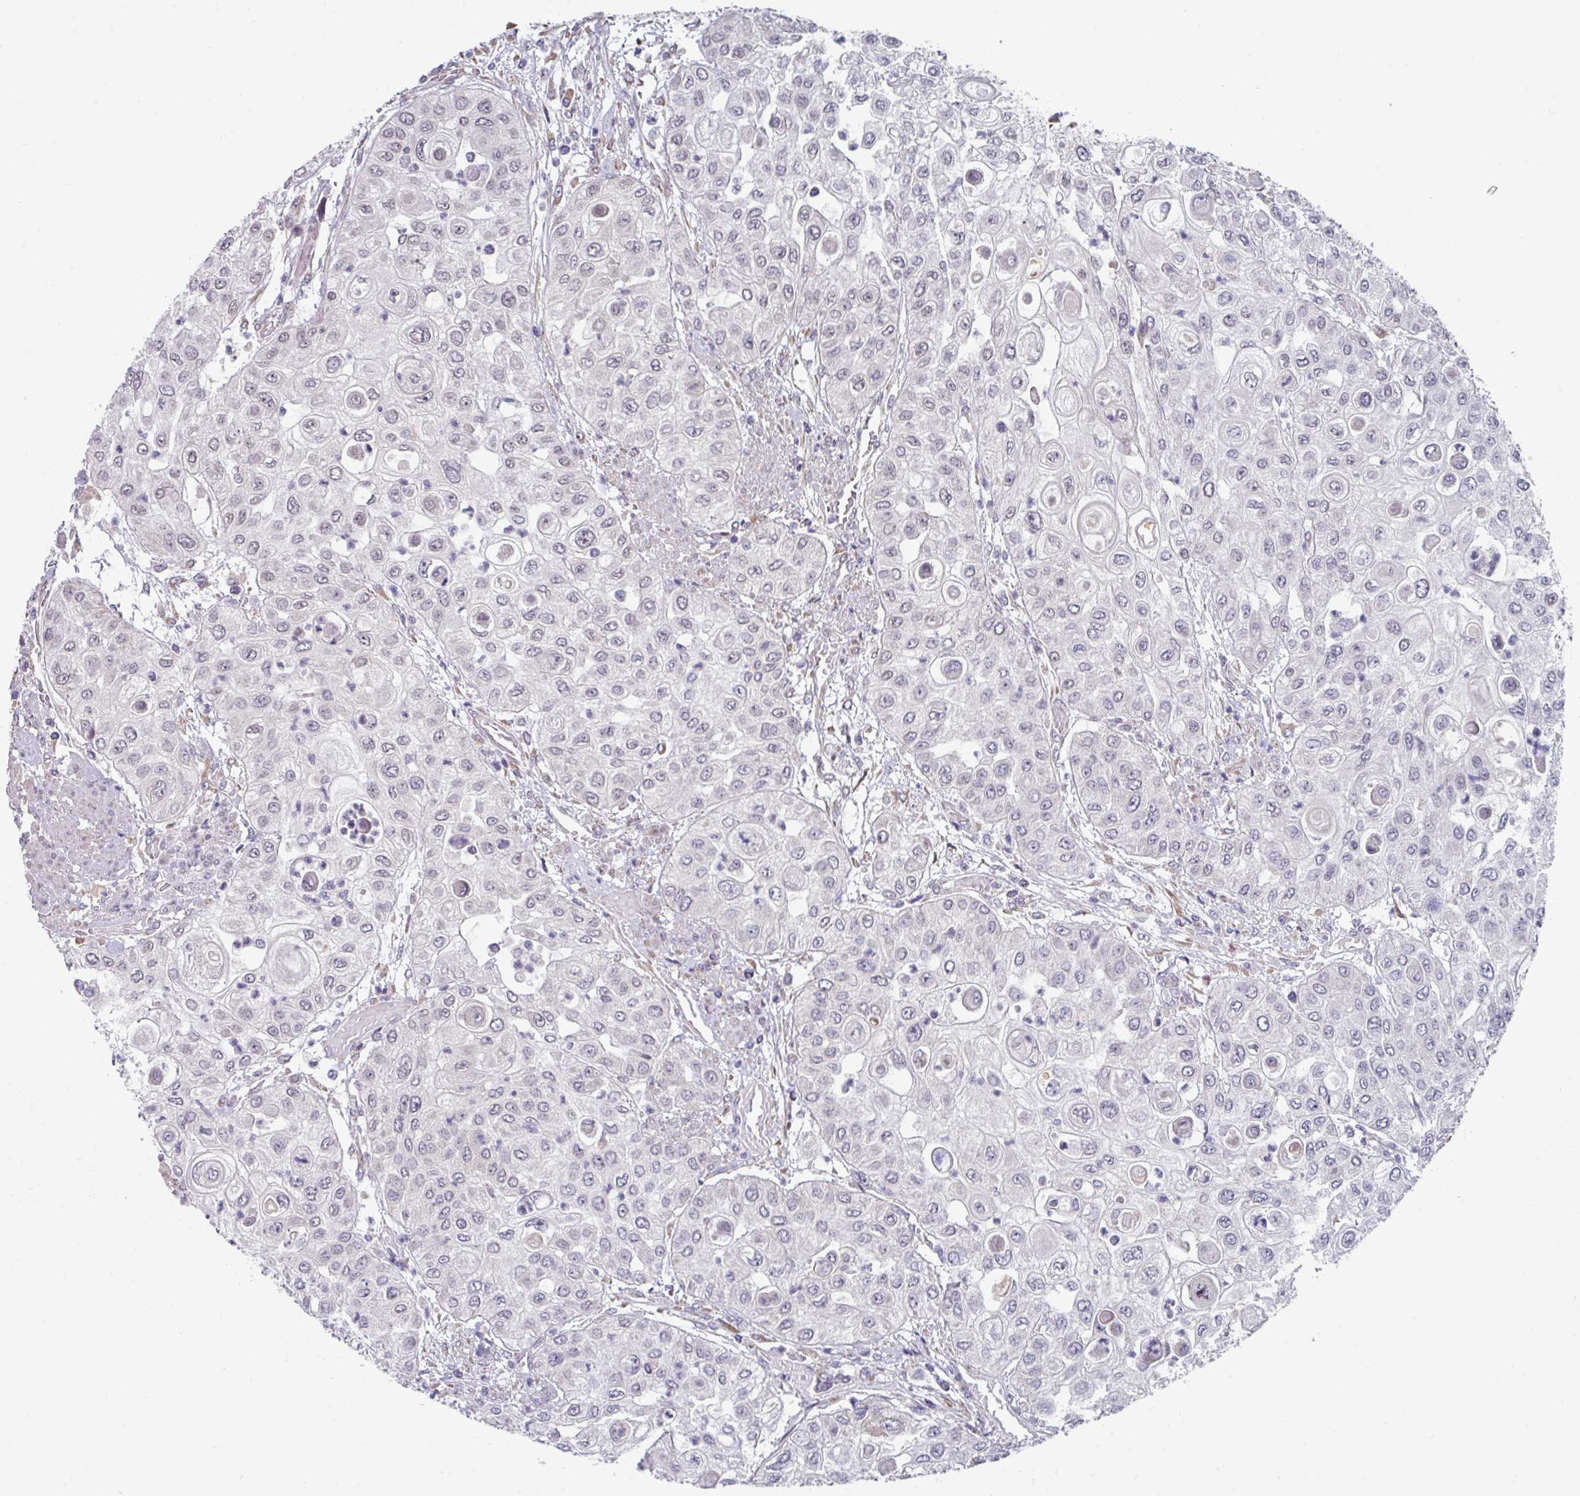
{"staining": {"intensity": "negative", "quantity": "none", "location": "none"}, "tissue": "urothelial cancer", "cell_type": "Tumor cells", "image_type": "cancer", "snomed": [{"axis": "morphology", "description": "Urothelial carcinoma, High grade"}, {"axis": "topography", "description": "Urinary bladder"}], "caption": "DAB (3,3'-diaminobenzidine) immunohistochemical staining of human high-grade urothelial carcinoma reveals no significant positivity in tumor cells. The staining is performed using DAB brown chromogen with nuclei counter-stained in using hematoxylin.", "gene": "TMED5", "patient": {"sex": "female", "age": 79}}